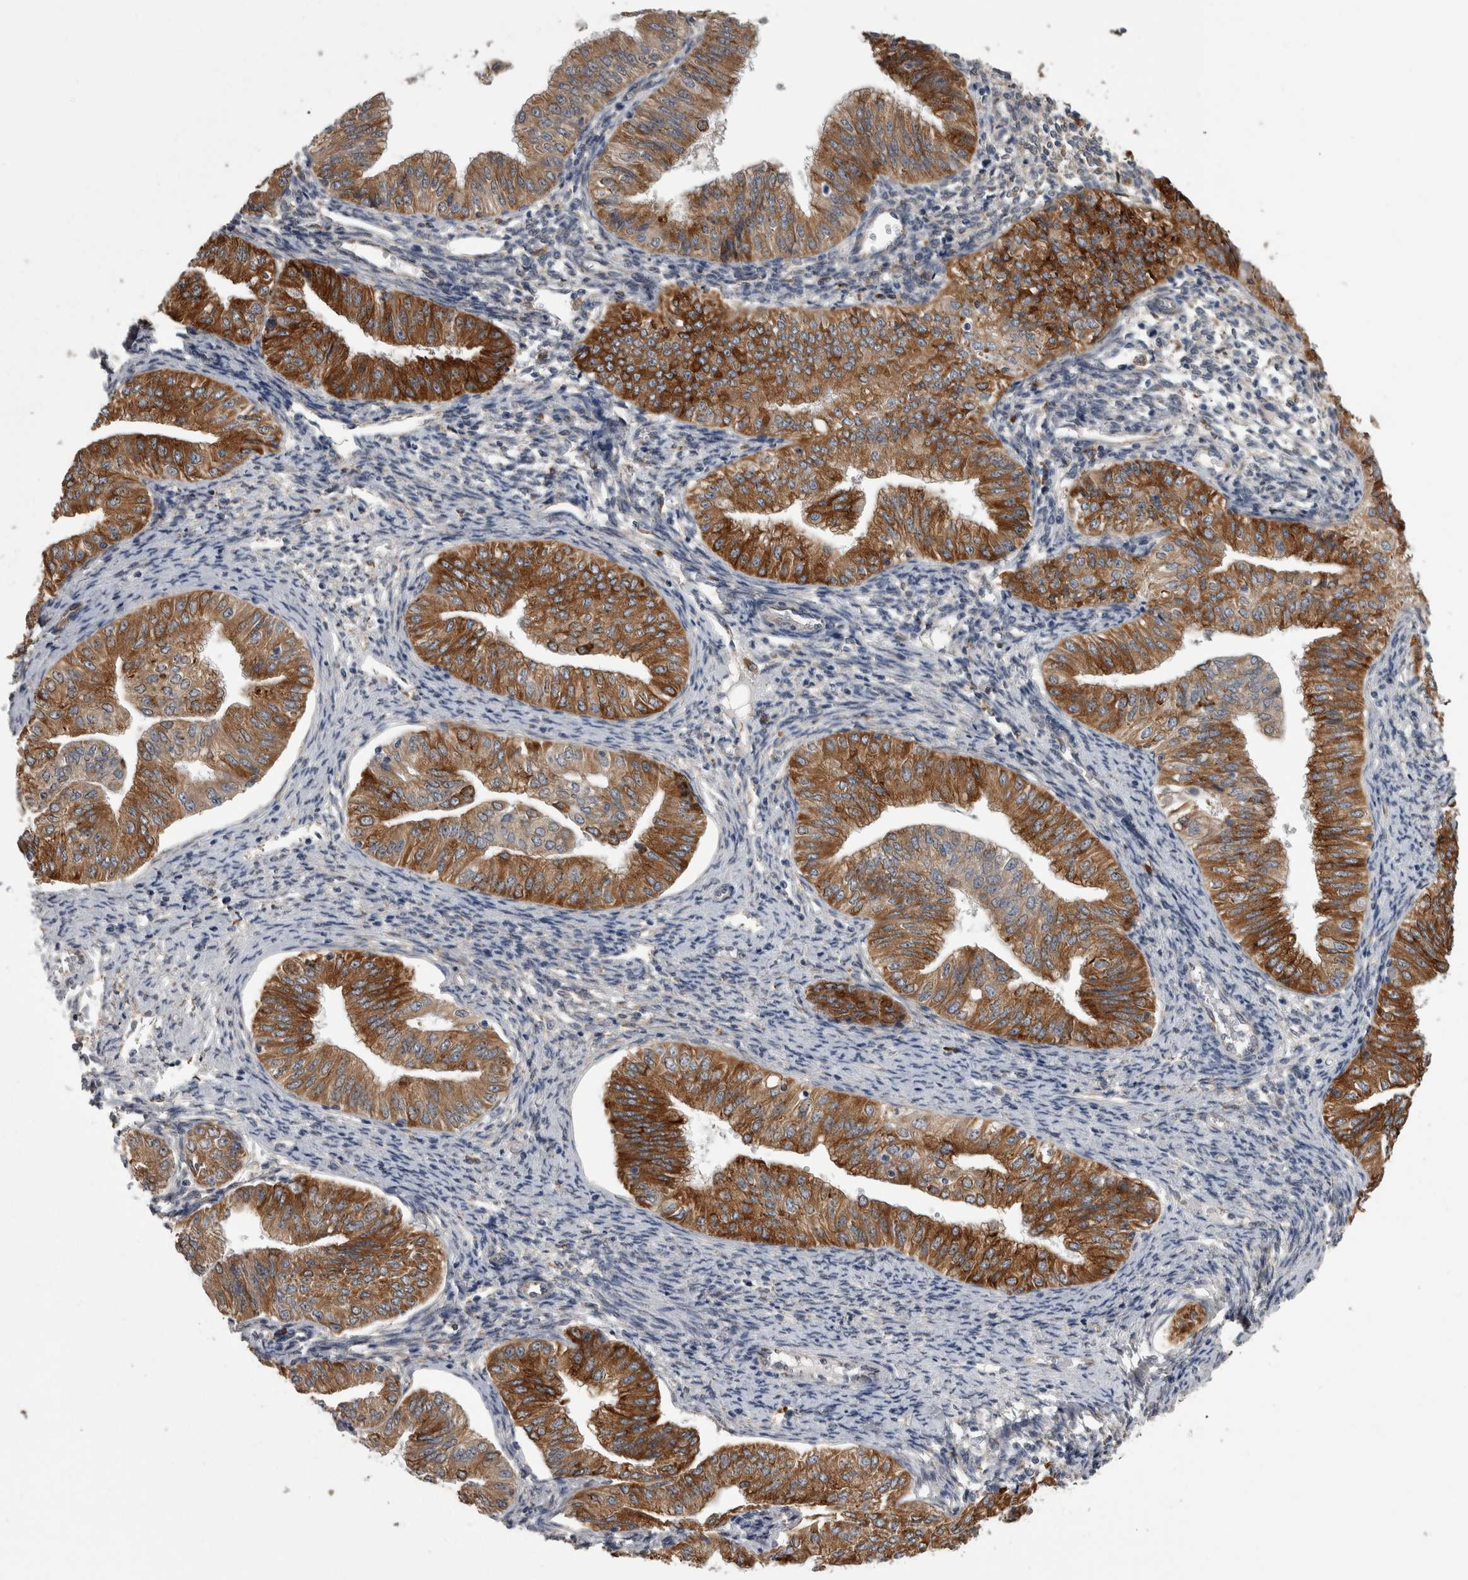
{"staining": {"intensity": "strong", "quantity": "25%-75%", "location": "cytoplasmic/membranous"}, "tissue": "endometrial cancer", "cell_type": "Tumor cells", "image_type": "cancer", "snomed": [{"axis": "morphology", "description": "Normal tissue, NOS"}, {"axis": "morphology", "description": "Adenocarcinoma, NOS"}, {"axis": "topography", "description": "Endometrium"}], "caption": "The immunohistochemical stain highlights strong cytoplasmic/membranous positivity in tumor cells of adenocarcinoma (endometrial) tissue.", "gene": "FHIP2B", "patient": {"sex": "female", "age": 53}}